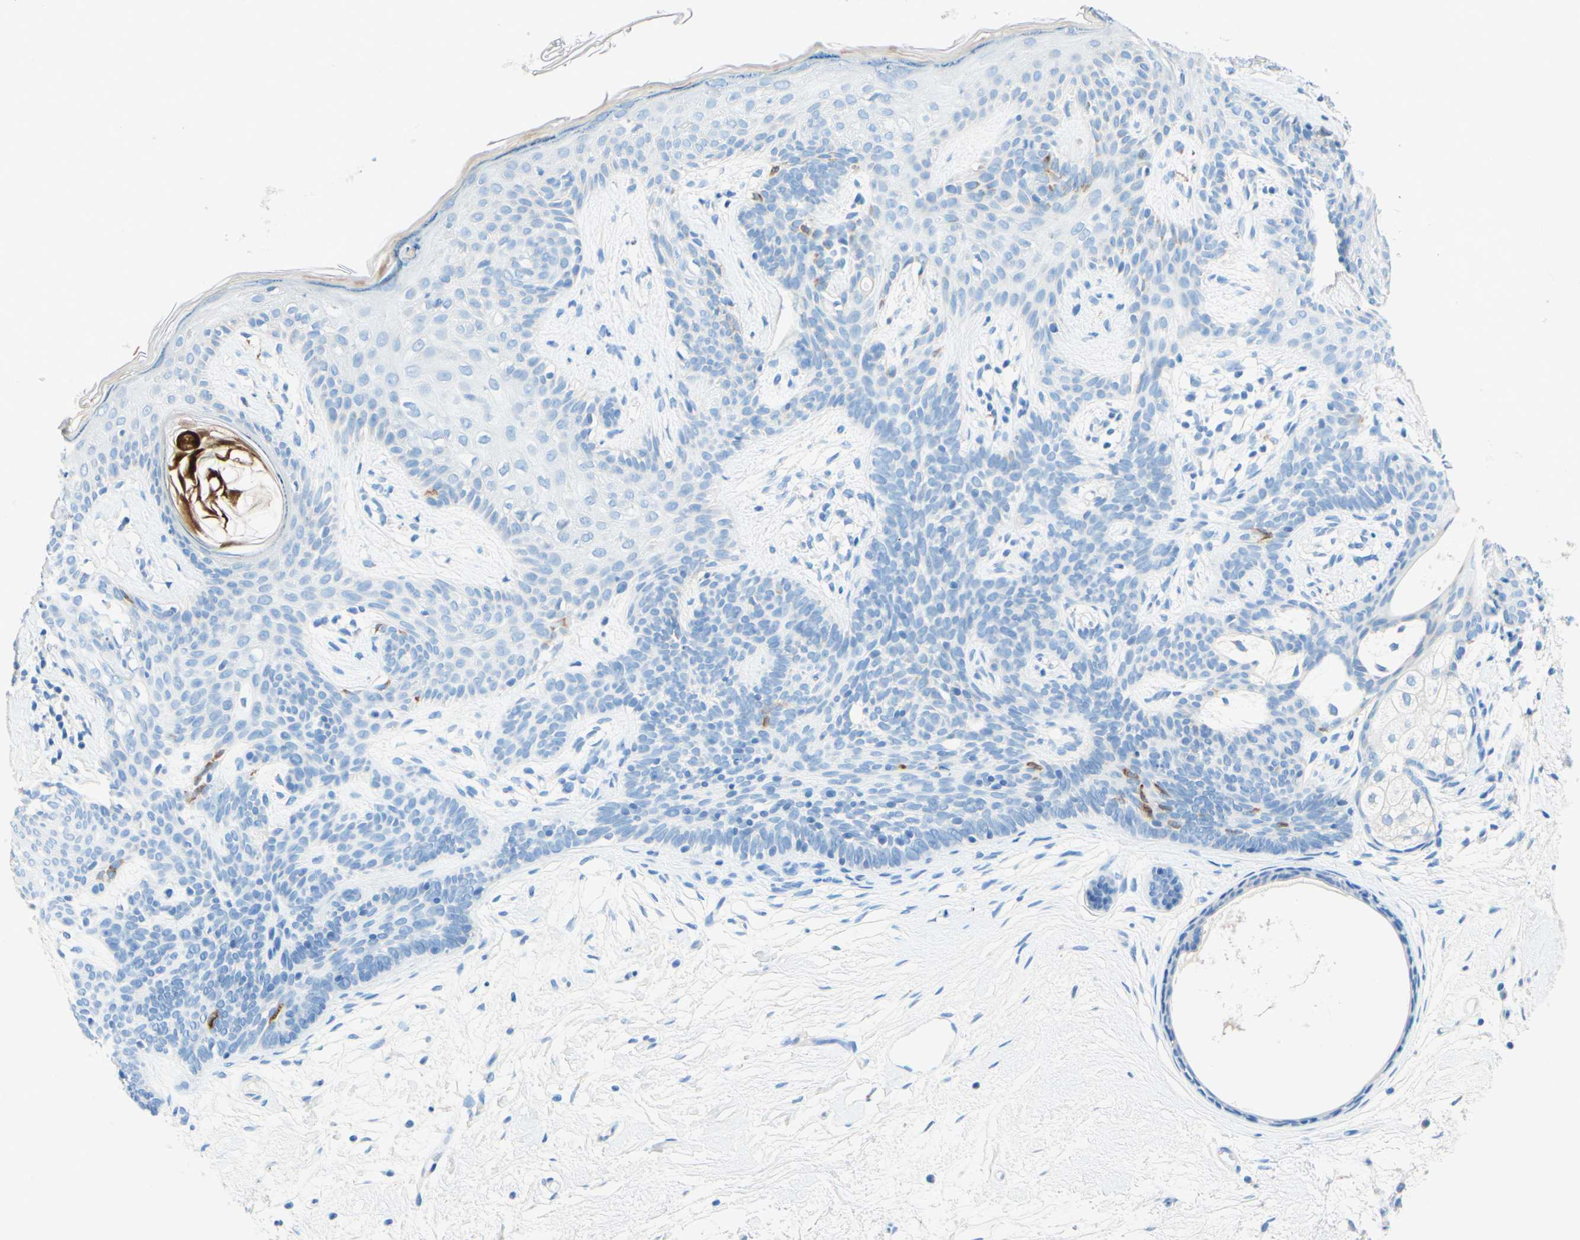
{"staining": {"intensity": "negative", "quantity": "none", "location": "none"}, "tissue": "skin cancer", "cell_type": "Tumor cells", "image_type": "cancer", "snomed": [{"axis": "morphology", "description": "Developmental malformation"}, {"axis": "morphology", "description": "Basal cell carcinoma"}, {"axis": "topography", "description": "Skin"}], "caption": "IHC histopathology image of skin cancer (basal cell carcinoma) stained for a protein (brown), which displays no staining in tumor cells.", "gene": "SLC46A1", "patient": {"sex": "female", "age": 62}}